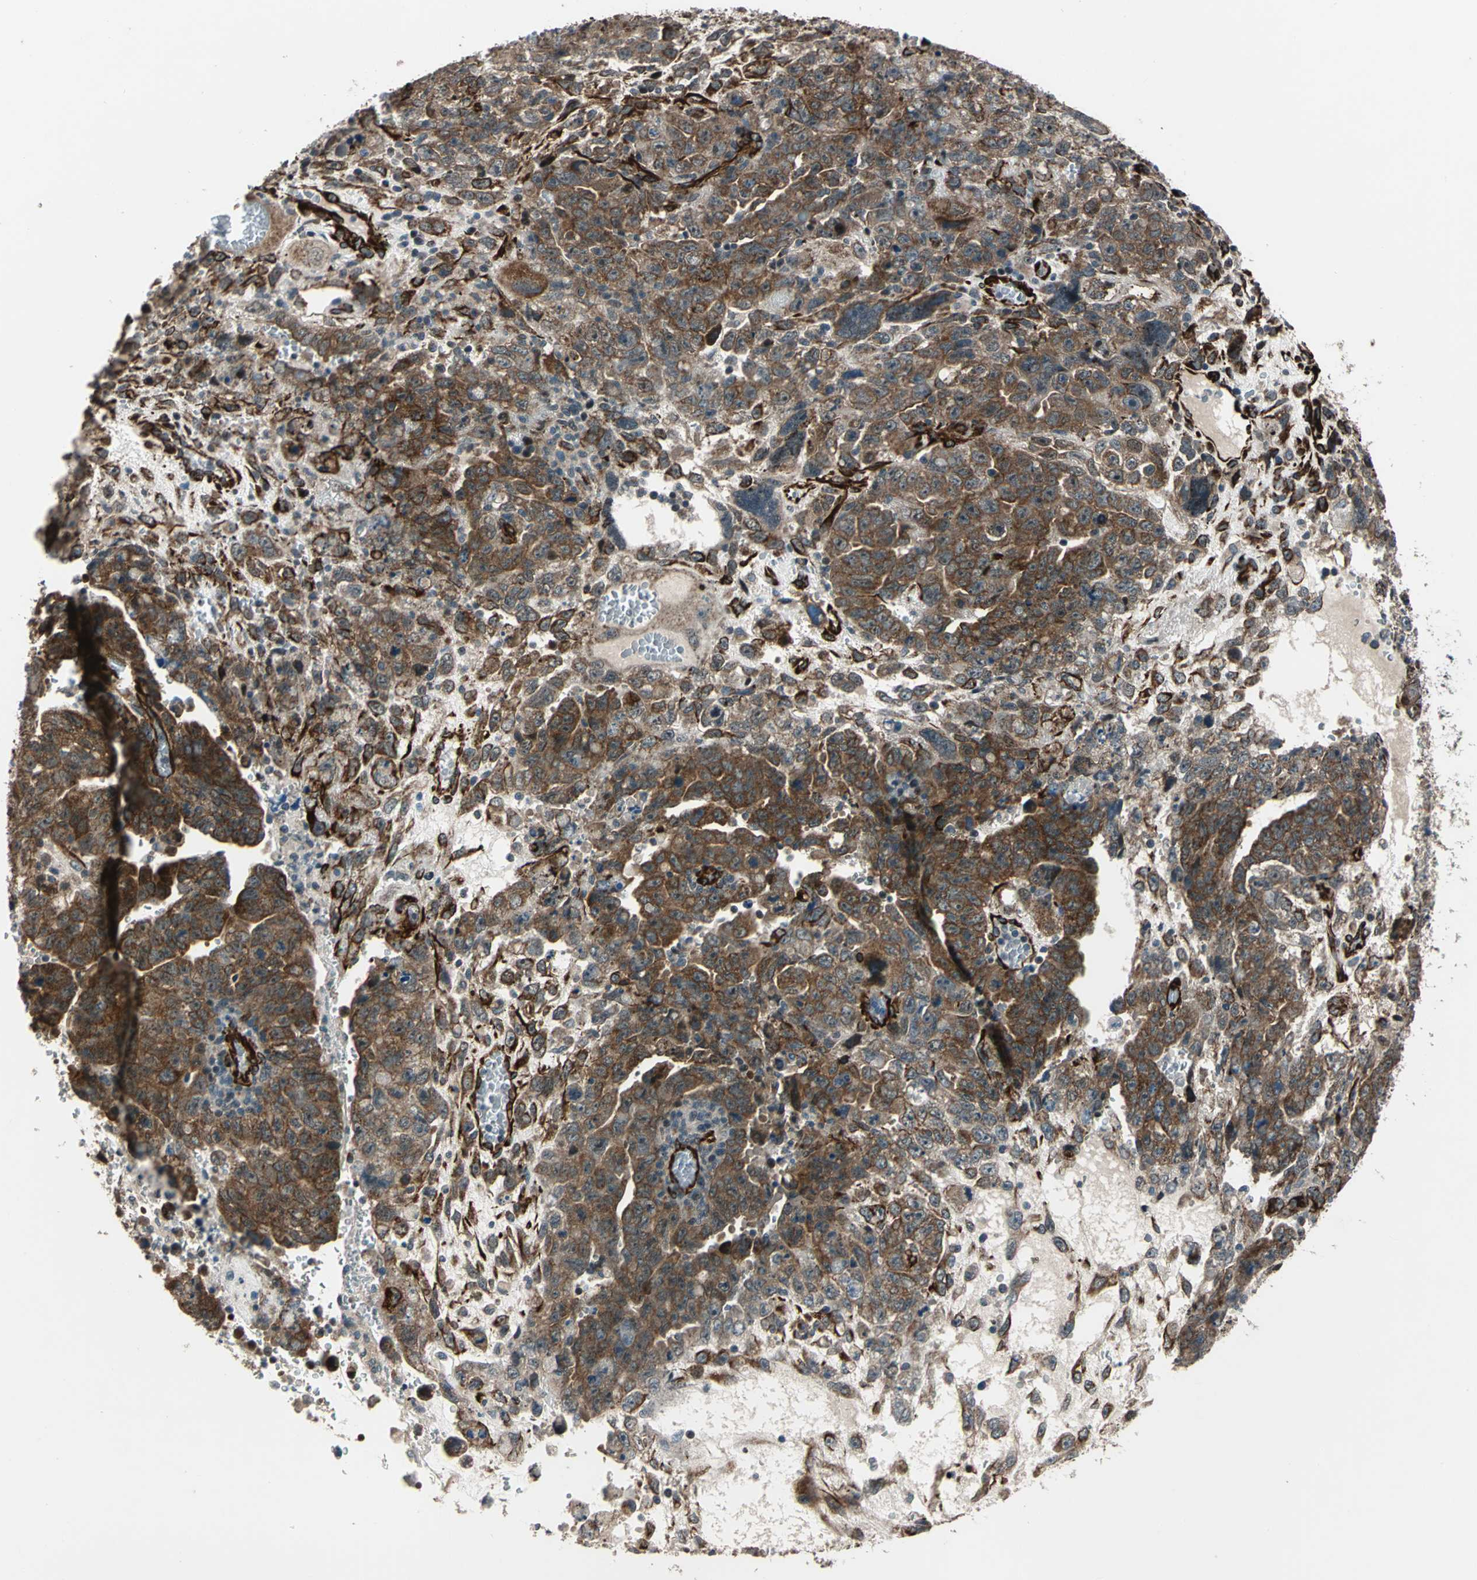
{"staining": {"intensity": "strong", "quantity": ">75%", "location": "cytoplasmic/membranous"}, "tissue": "testis cancer", "cell_type": "Tumor cells", "image_type": "cancer", "snomed": [{"axis": "morphology", "description": "Carcinoma, Embryonal, NOS"}, {"axis": "topography", "description": "Testis"}], "caption": "Brown immunohistochemical staining in embryonal carcinoma (testis) reveals strong cytoplasmic/membranous expression in about >75% of tumor cells.", "gene": "EXD2", "patient": {"sex": "male", "age": 28}}